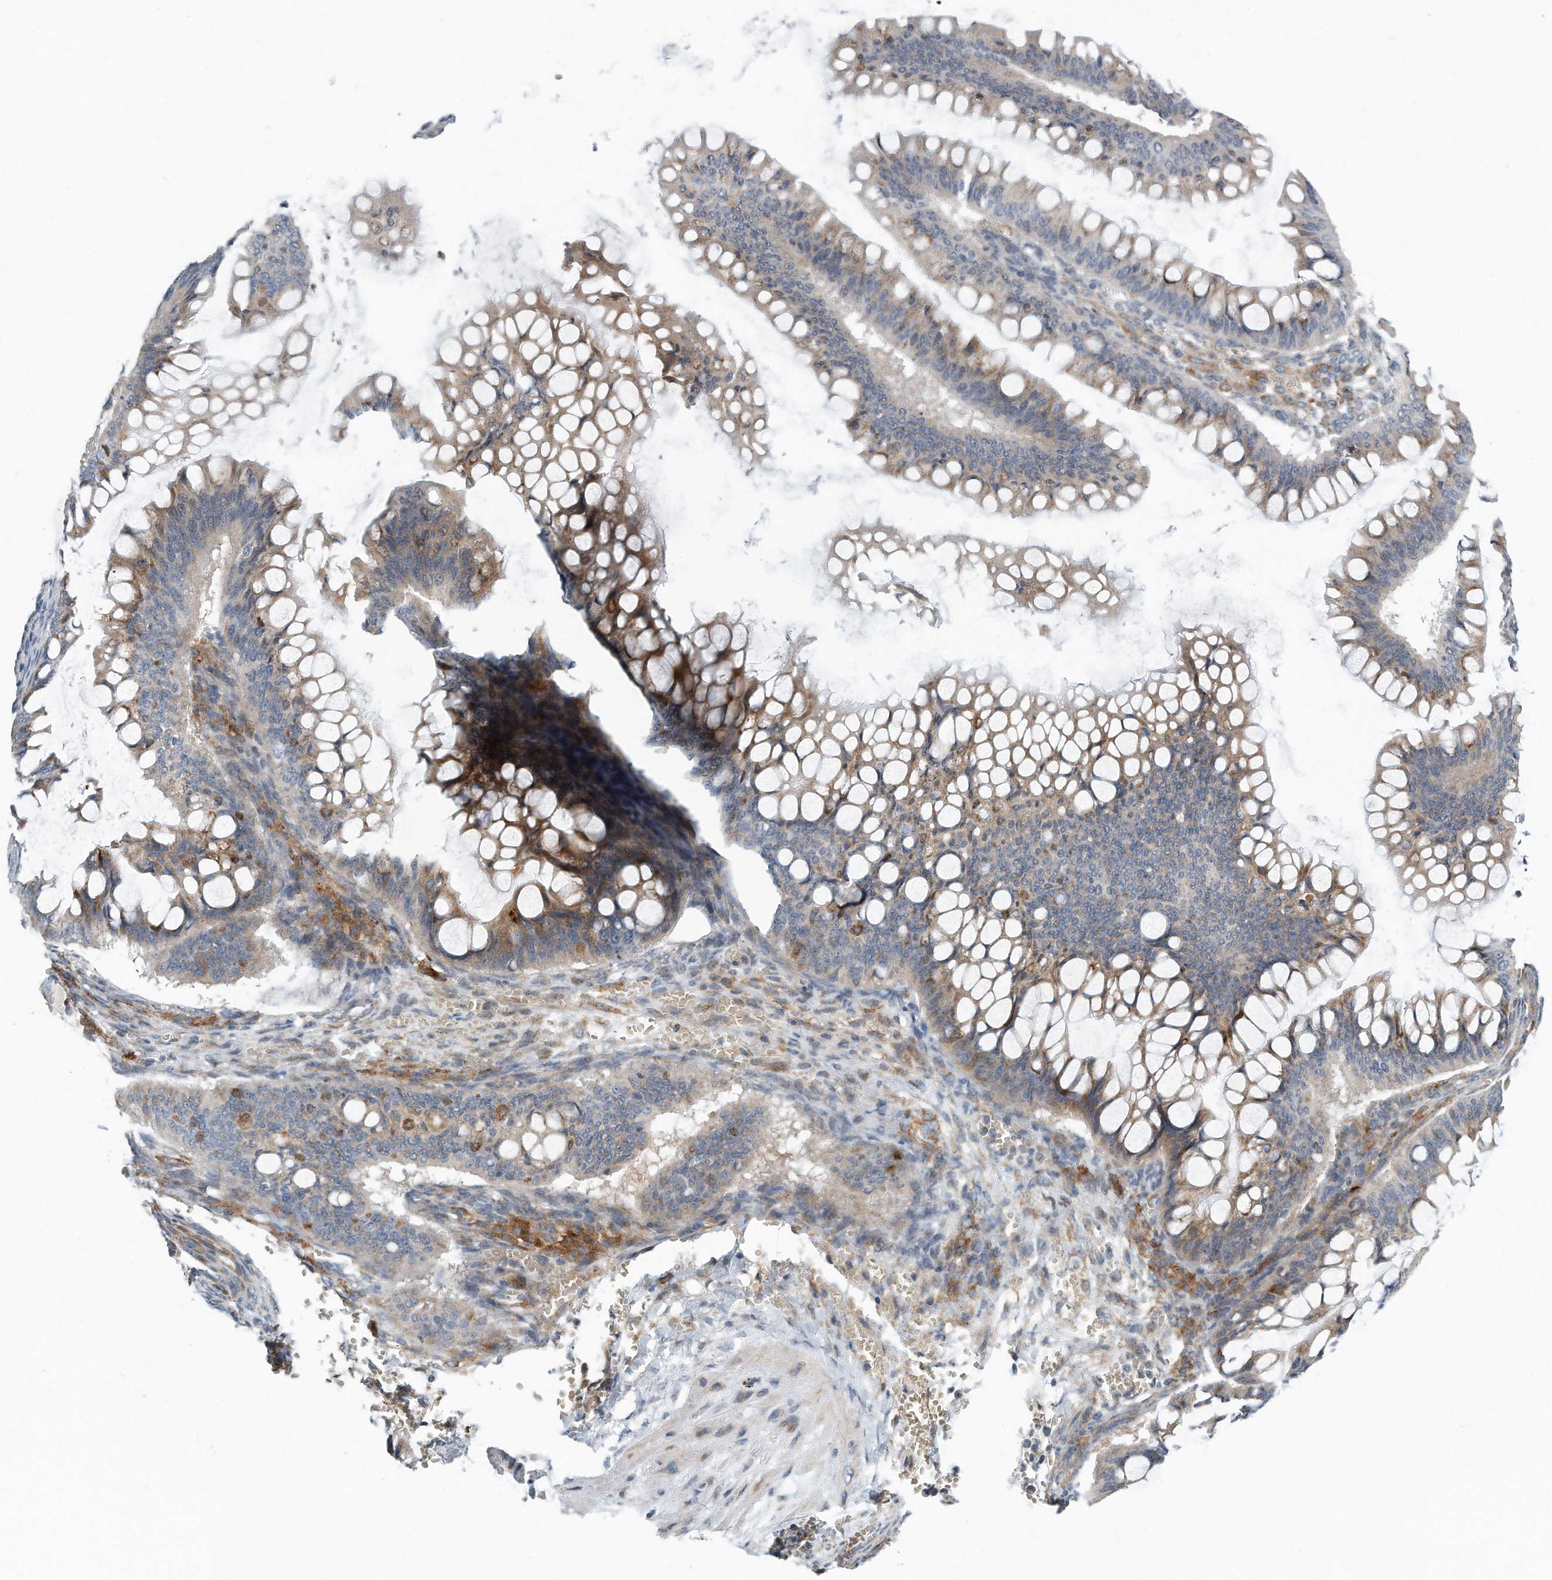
{"staining": {"intensity": "weak", "quantity": "25%-75%", "location": "cytoplasmic/membranous"}, "tissue": "ovarian cancer", "cell_type": "Tumor cells", "image_type": "cancer", "snomed": [{"axis": "morphology", "description": "Cystadenocarcinoma, mucinous, NOS"}, {"axis": "topography", "description": "Ovary"}], "caption": "IHC photomicrograph of neoplastic tissue: mucinous cystadenocarcinoma (ovarian) stained using immunohistochemistry (IHC) reveals low levels of weak protein expression localized specifically in the cytoplasmic/membranous of tumor cells, appearing as a cytoplasmic/membranous brown color.", "gene": "VLDLR", "patient": {"sex": "female", "age": 73}}